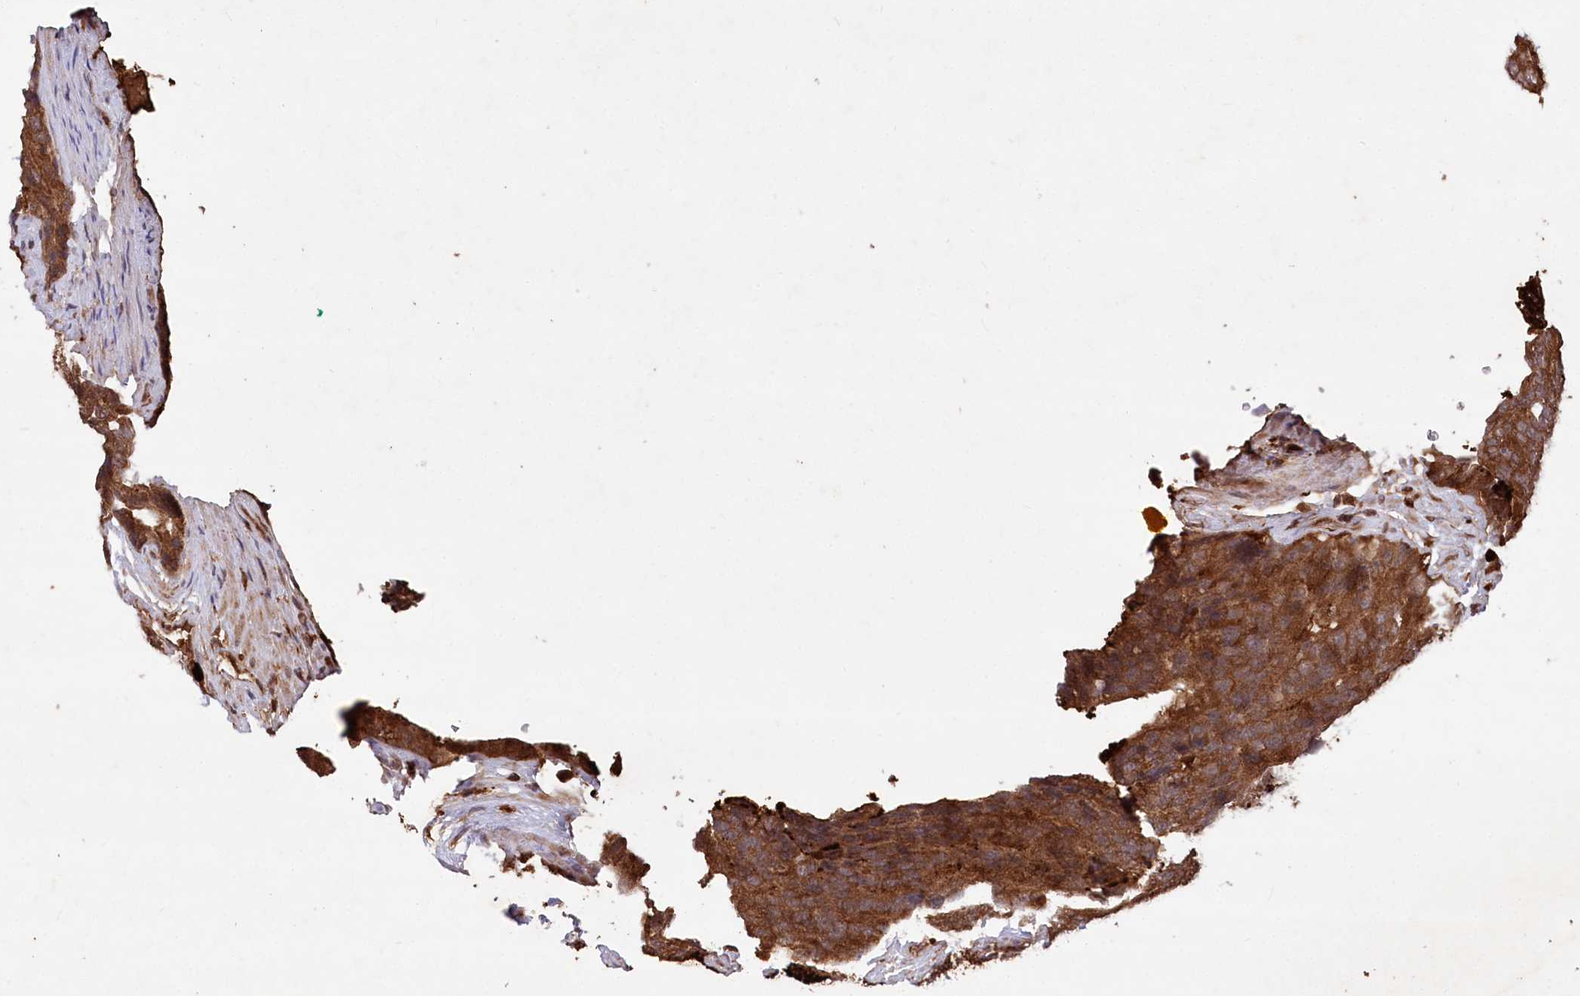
{"staining": {"intensity": "strong", "quantity": ">75%", "location": "cytoplasmic/membranous"}, "tissue": "prostate cancer", "cell_type": "Tumor cells", "image_type": "cancer", "snomed": [{"axis": "morphology", "description": "Adenocarcinoma, High grade"}, {"axis": "topography", "description": "Prostate"}], "caption": "Prostate adenocarcinoma (high-grade) stained with DAB (3,3'-diaminobenzidine) immunohistochemistry (IHC) displays high levels of strong cytoplasmic/membranous expression in about >75% of tumor cells. (Stains: DAB in brown, nuclei in blue, Microscopy: brightfield microscopy at high magnification).", "gene": "LSG1", "patient": {"sex": "male", "age": 70}}